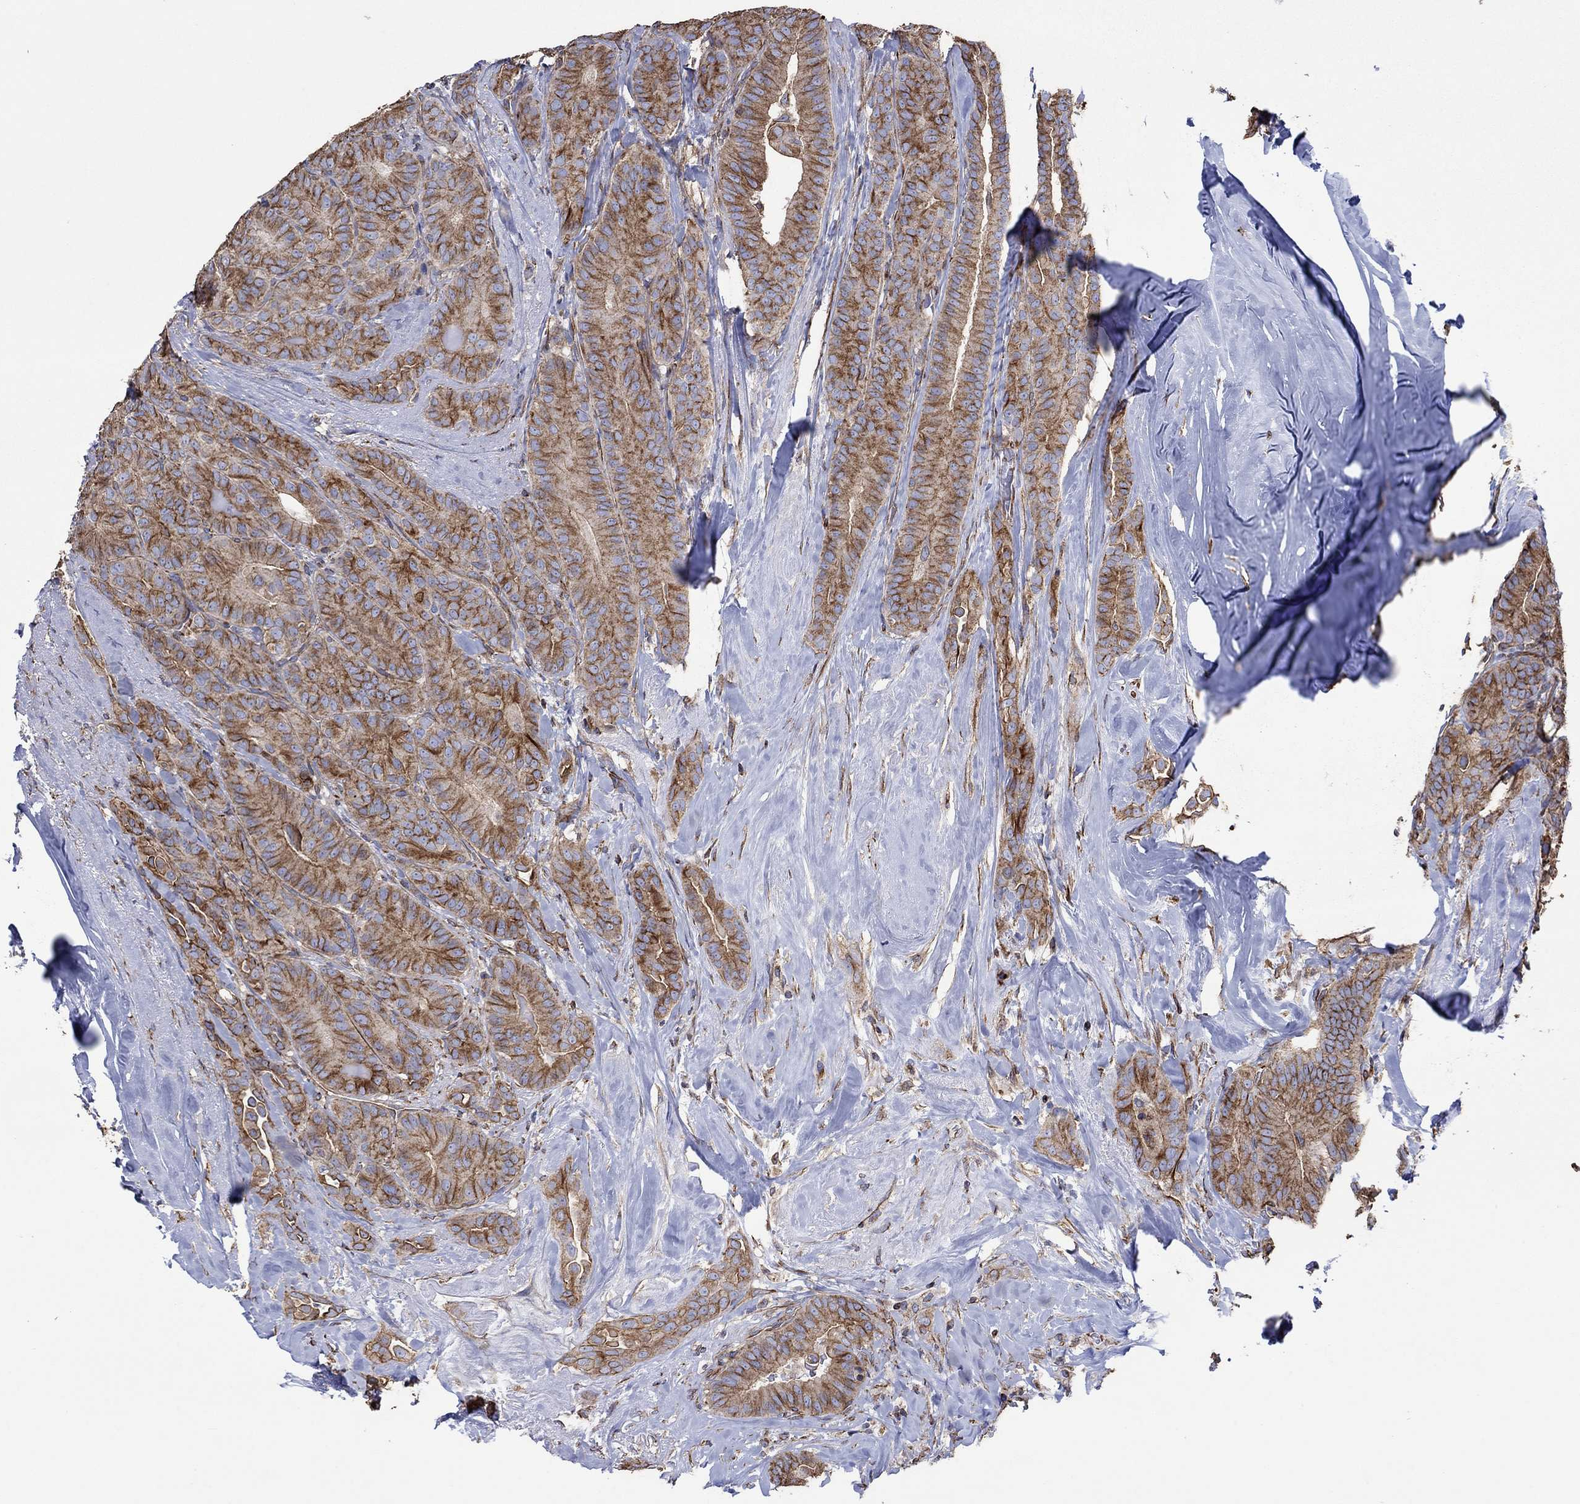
{"staining": {"intensity": "moderate", "quantity": ">75%", "location": "cytoplasmic/membranous"}, "tissue": "thyroid cancer", "cell_type": "Tumor cells", "image_type": "cancer", "snomed": [{"axis": "morphology", "description": "Papillary adenocarcinoma, NOS"}, {"axis": "topography", "description": "Thyroid gland"}], "caption": "Approximately >75% of tumor cells in thyroid cancer (papillary adenocarcinoma) exhibit moderate cytoplasmic/membranous protein staining as visualized by brown immunohistochemical staining.", "gene": "TPRN", "patient": {"sex": "male", "age": 61}}